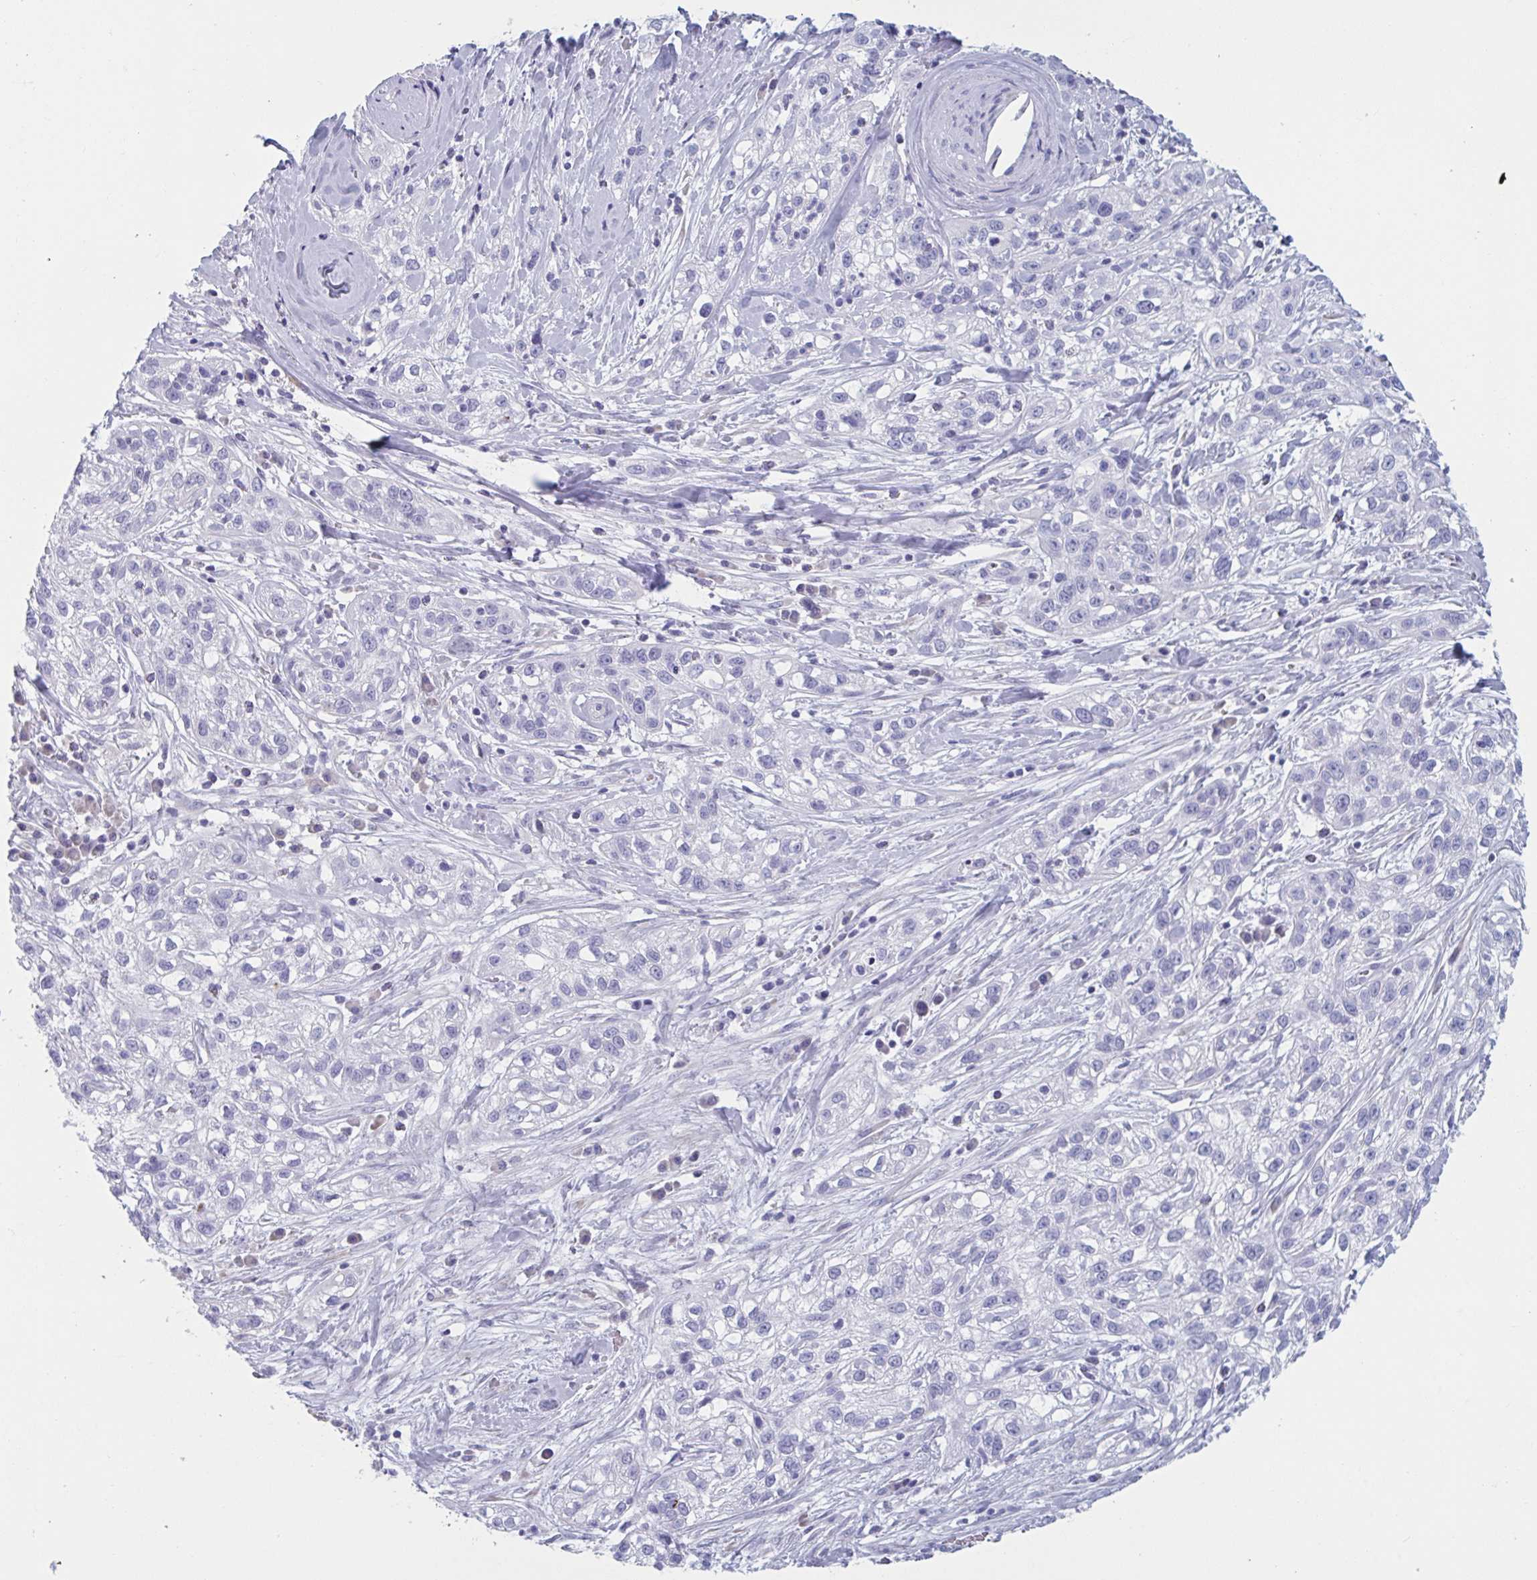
{"staining": {"intensity": "negative", "quantity": "none", "location": "none"}, "tissue": "skin cancer", "cell_type": "Tumor cells", "image_type": "cancer", "snomed": [{"axis": "morphology", "description": "Squamous cell carcinoma, NOS"}, {"axis": "topography", "description": "Skin"}], "caption": "This is an IHC micrograph of skin squamous cell carcinoma. There is no expression in tumor cells.", "gene": "HSD11B2", "patient": {"sex": "male", "age": 82}}